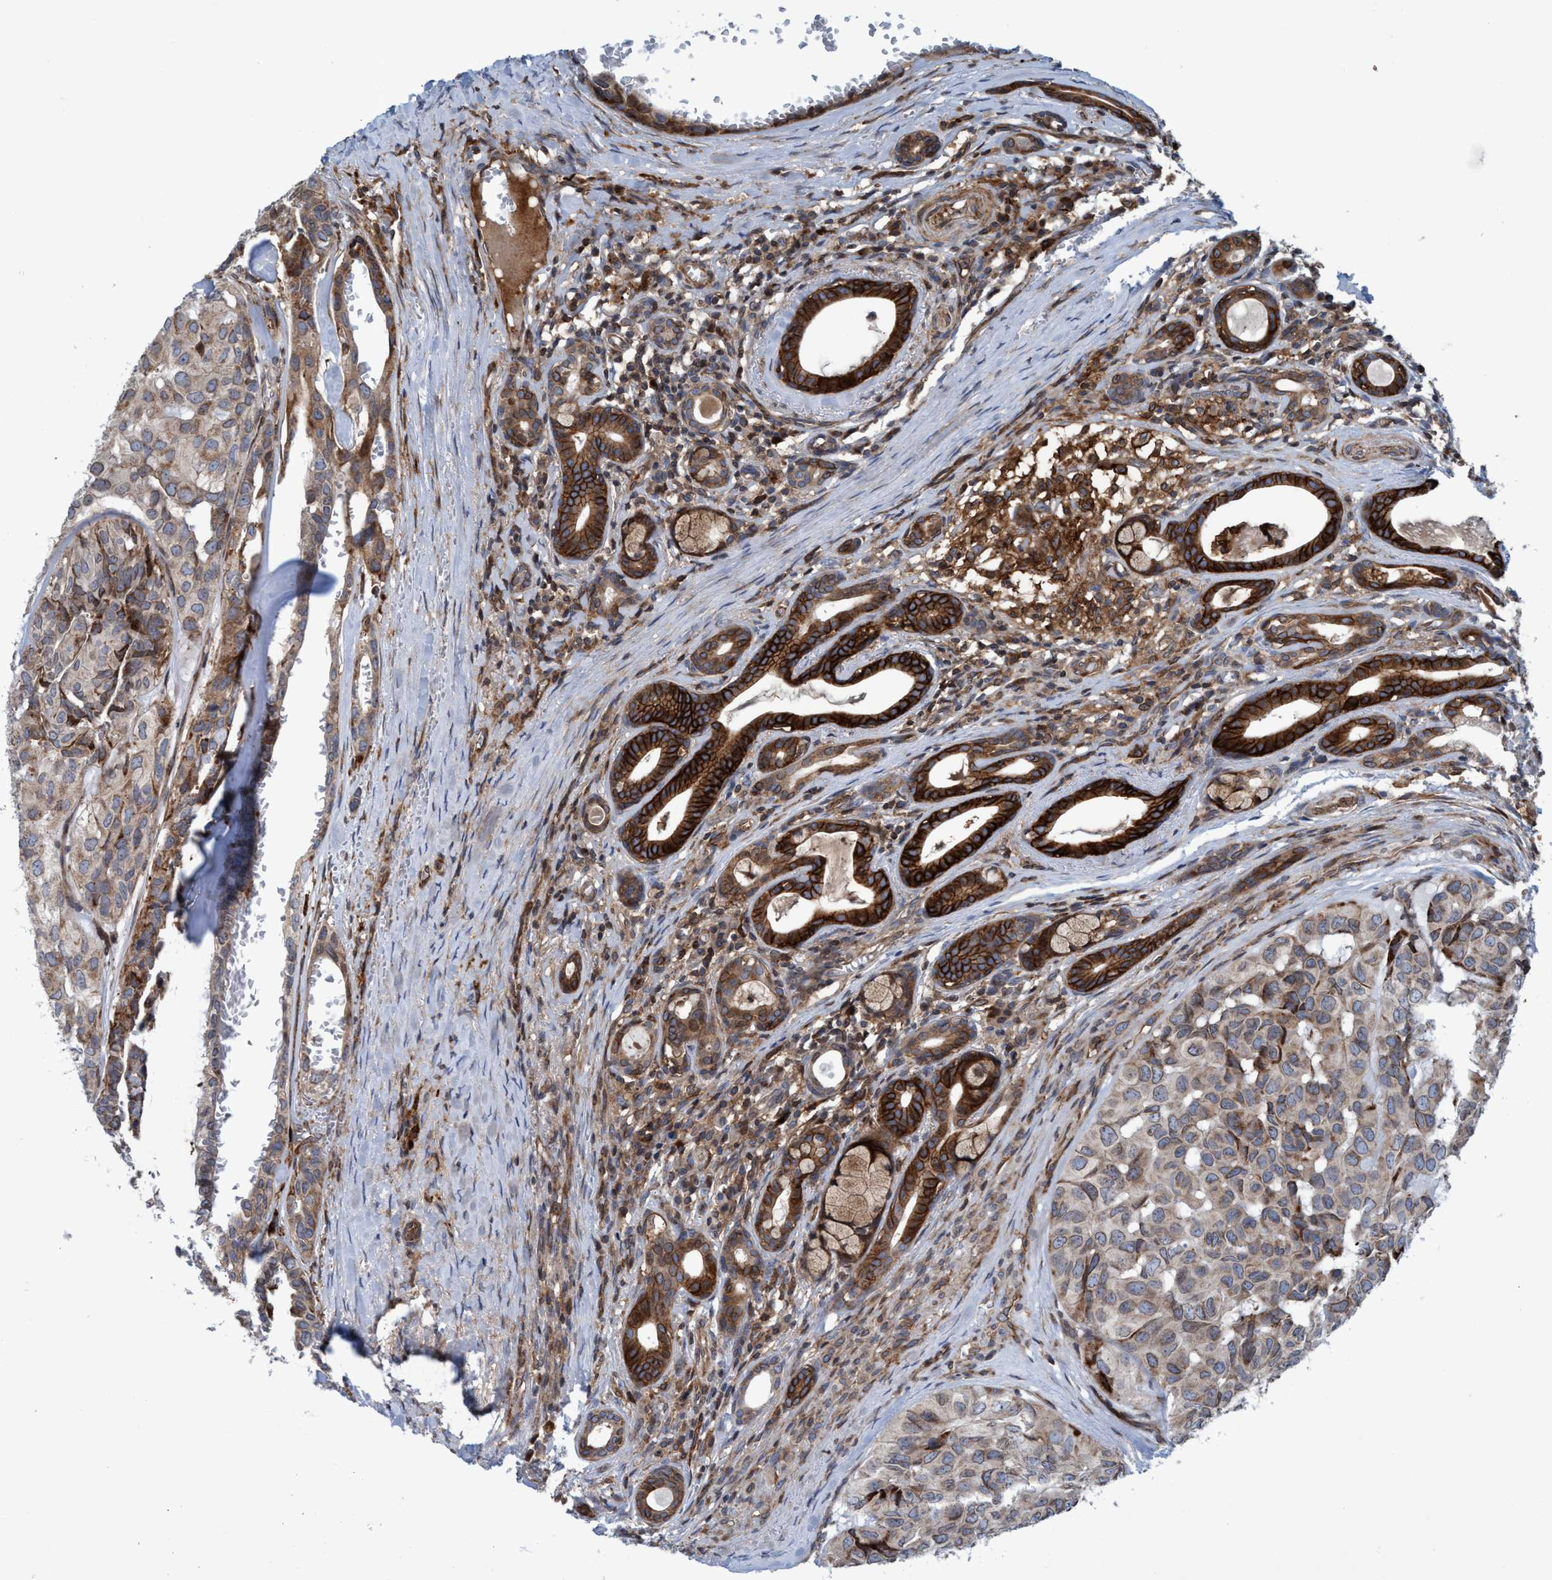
{"staining": {"intensity": "moderate", "quantity": "<25%", "location": "cytoplasmic/membranous"}, "tissue": "head and neck cancer", "cell_type": "Tumor cells", "image_type": "cancer", "snomed": [{"axis": "morphology", "description": "Adenocarcinoma, NOS"}, {"axis": "topography", "description": "Salivary gland, NOS"}, {"axis": "topography", "description": "Head-Neck"}], "caption": "Immunohistochemical staining of human adenocarcinoma (head and neck) reveals low levels of moderate cytoplasmic/membranous positivity in about <25% of tumor cells.", "gene": "SLC16A3", "patient": {"sex": "female", "age": 76}}